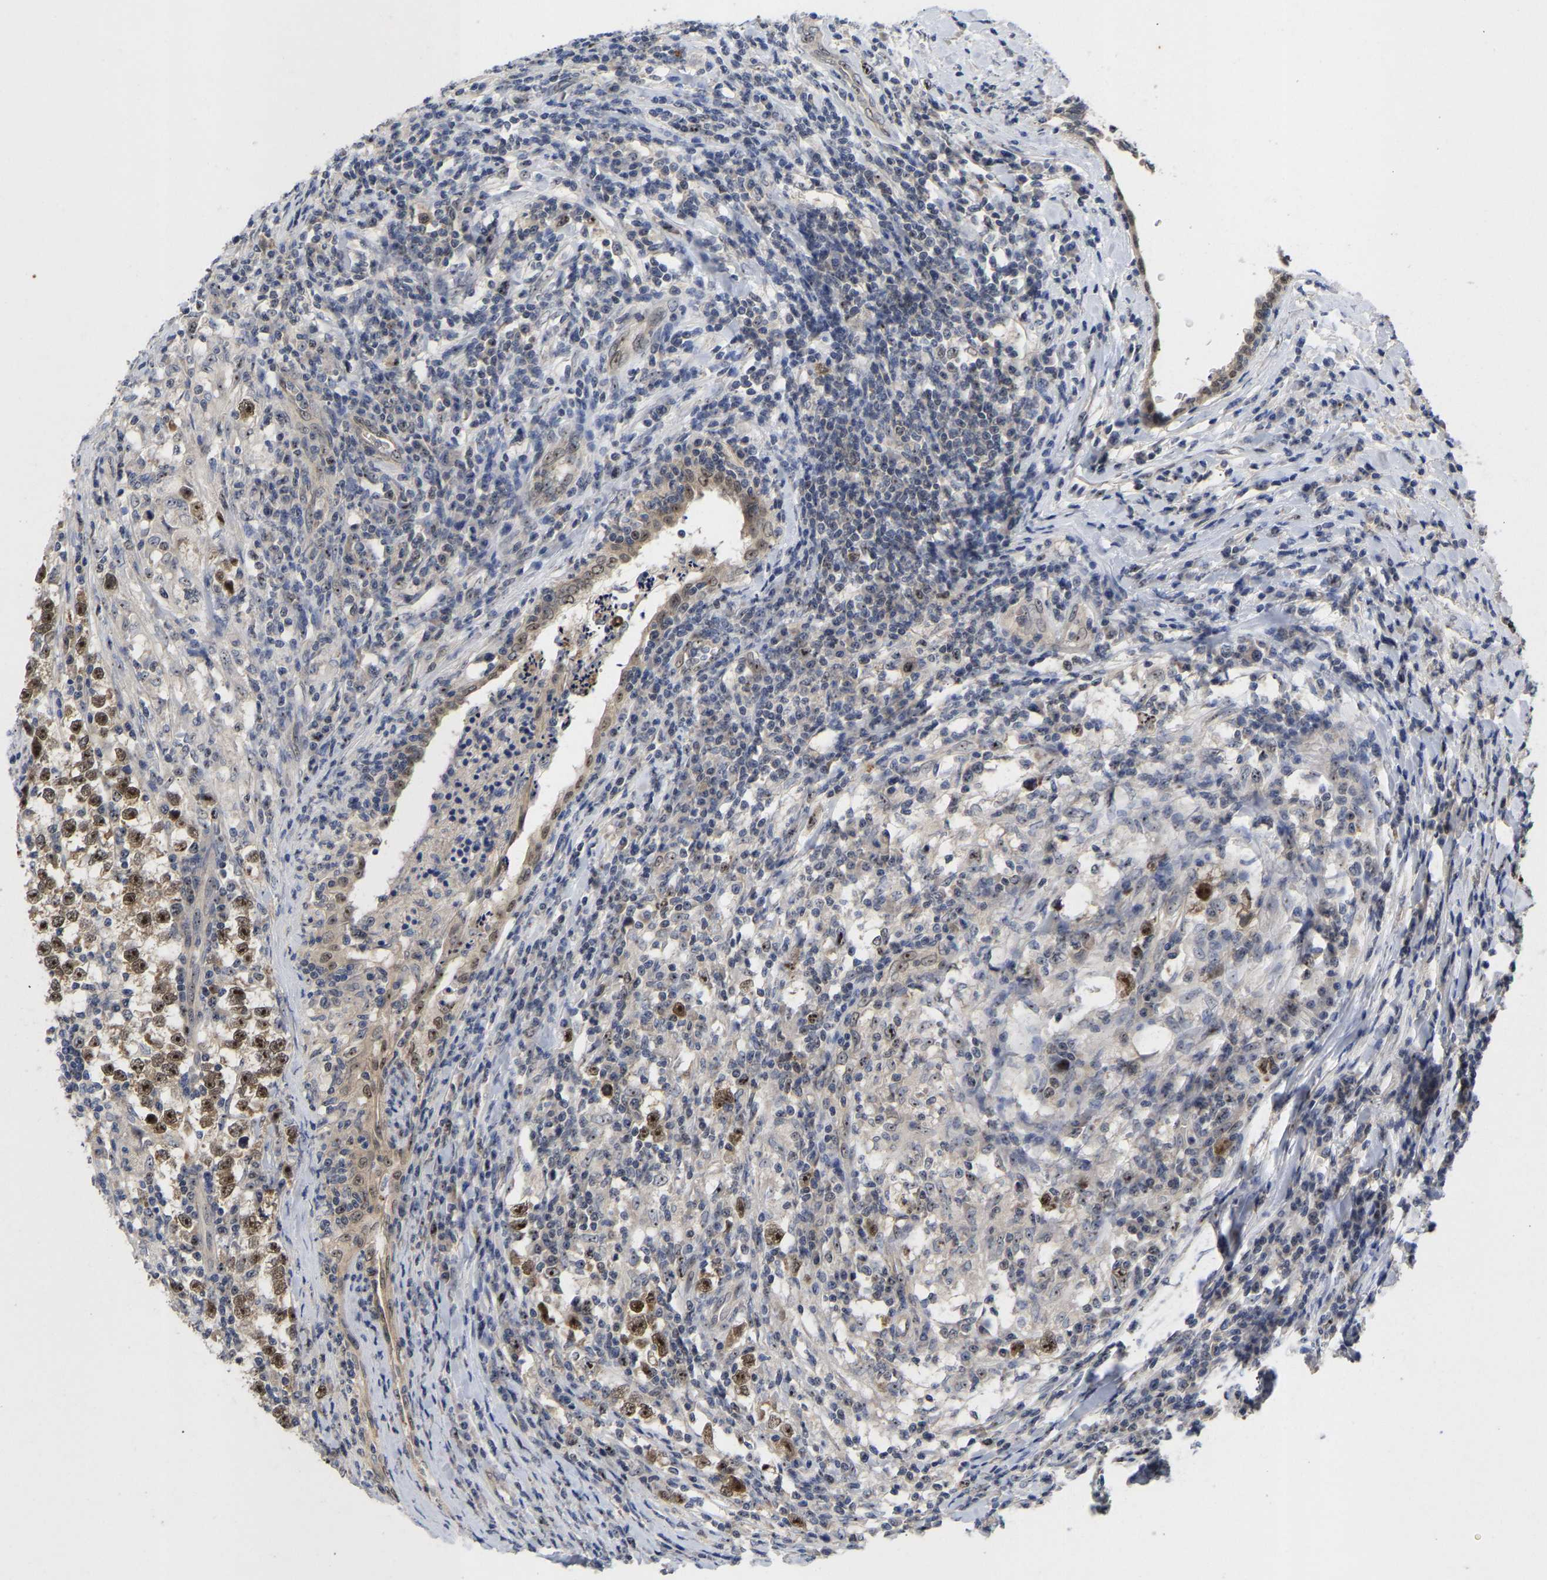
{"staining": {"intensity": "strong", "quantity": ">75%", "location": "cytoplasmic/membranous,nuclear"}, "tissue": "testis cancer", "cell_type": "Tumor cells", "image_type": "cancer", "snomed": [{"axis": "morphology", "description": "Normal tissue, NOS"}, {"axis": "morphology", "description": "Seminoma, NOS"}, {"axis": "topography", "description": "Testis"}], "caption": "The immunohistochemical stain labels strong cytoplasmic/membranous and nuclear positivity in tumor cells of seminoma (testis) tissue.", "gene": "NLE1", "patient": {"sex": "male", "age": 43}}